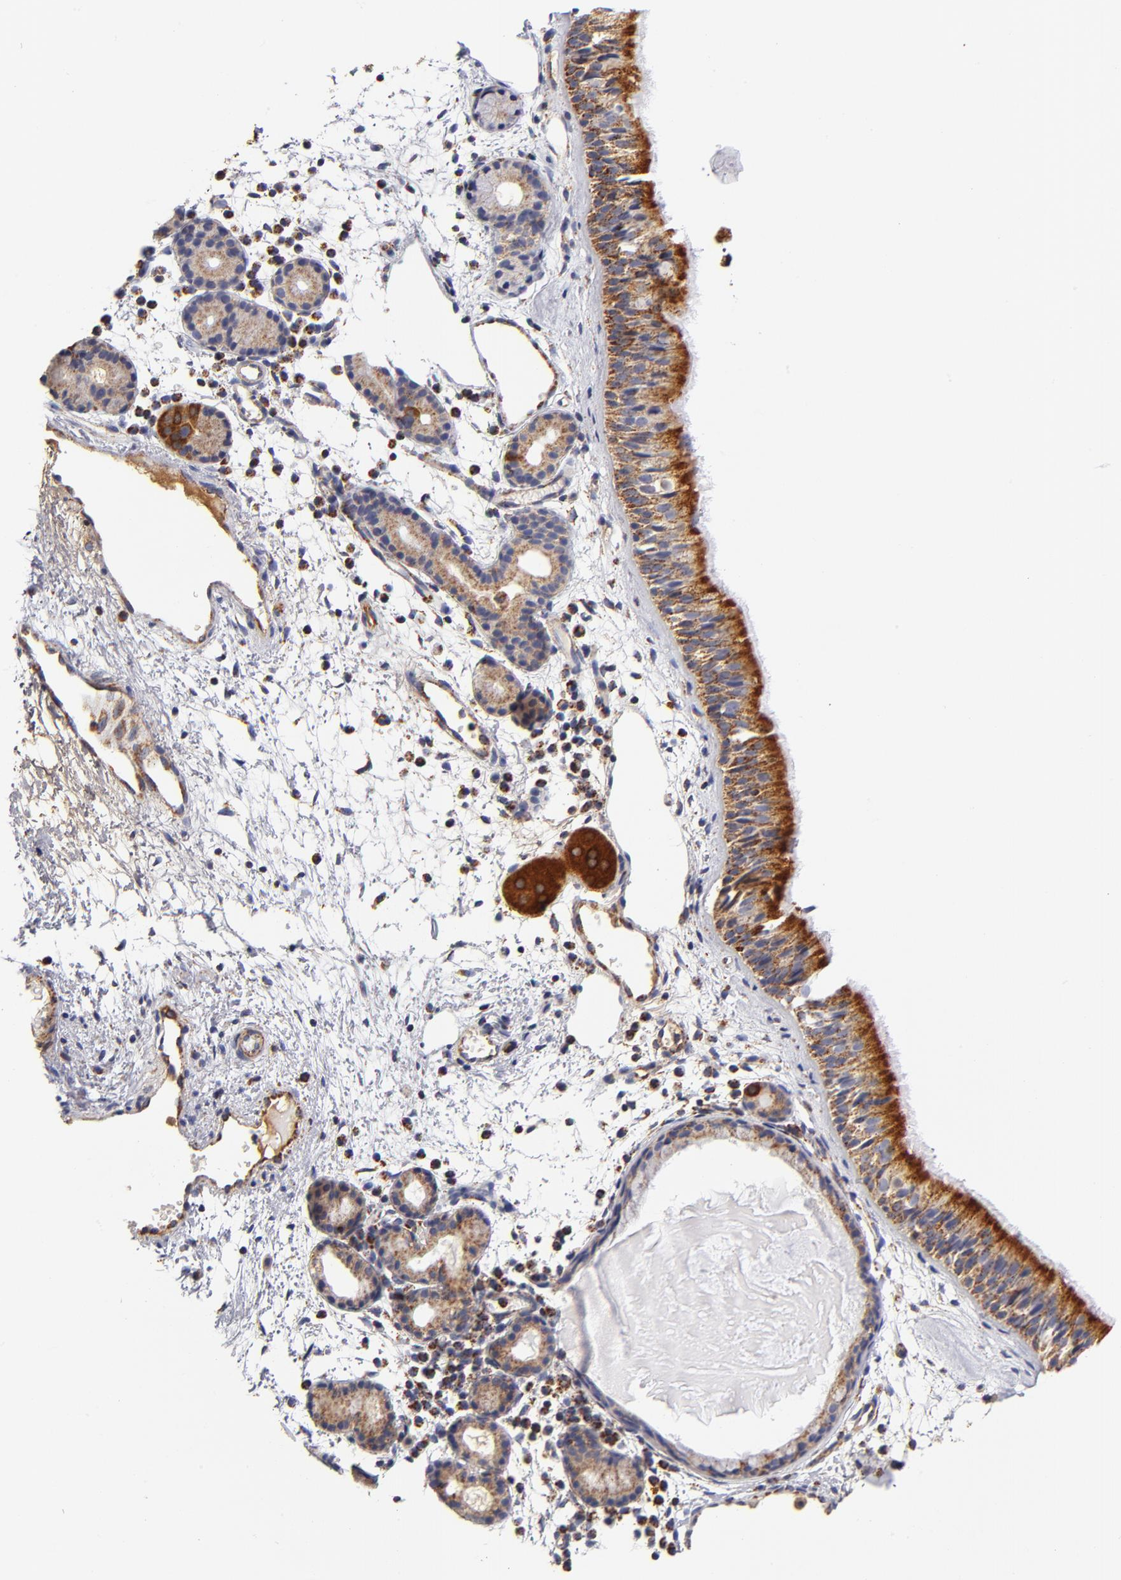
{"staining": {"intensity": "strong", "quantity": ">75%", "location": "cytoplasmic/membranous"}, "tissue": "nasopharynx", "cell_type": "Respiratory epithelial cells", "image_type": "normal", "snomed": [{"axis": "morphology", "description": "Normal tissue, NOS"}, {"axis": "morphology", "description": "Inflammation, NOS"}, {"axis": "morphology", "description": "Malignant melanoma, Metastatic site"}, {"axis": "topography", "description": "Nasopharynx"}], "caption": "Respiratory epithelial cells demonstrate strong cytoplasmic/membranous positivity in approximately >75% of cells in normal nasopharynx.", "gene": "ECHS1", "patient": {"sex": "female", "age": 55}}